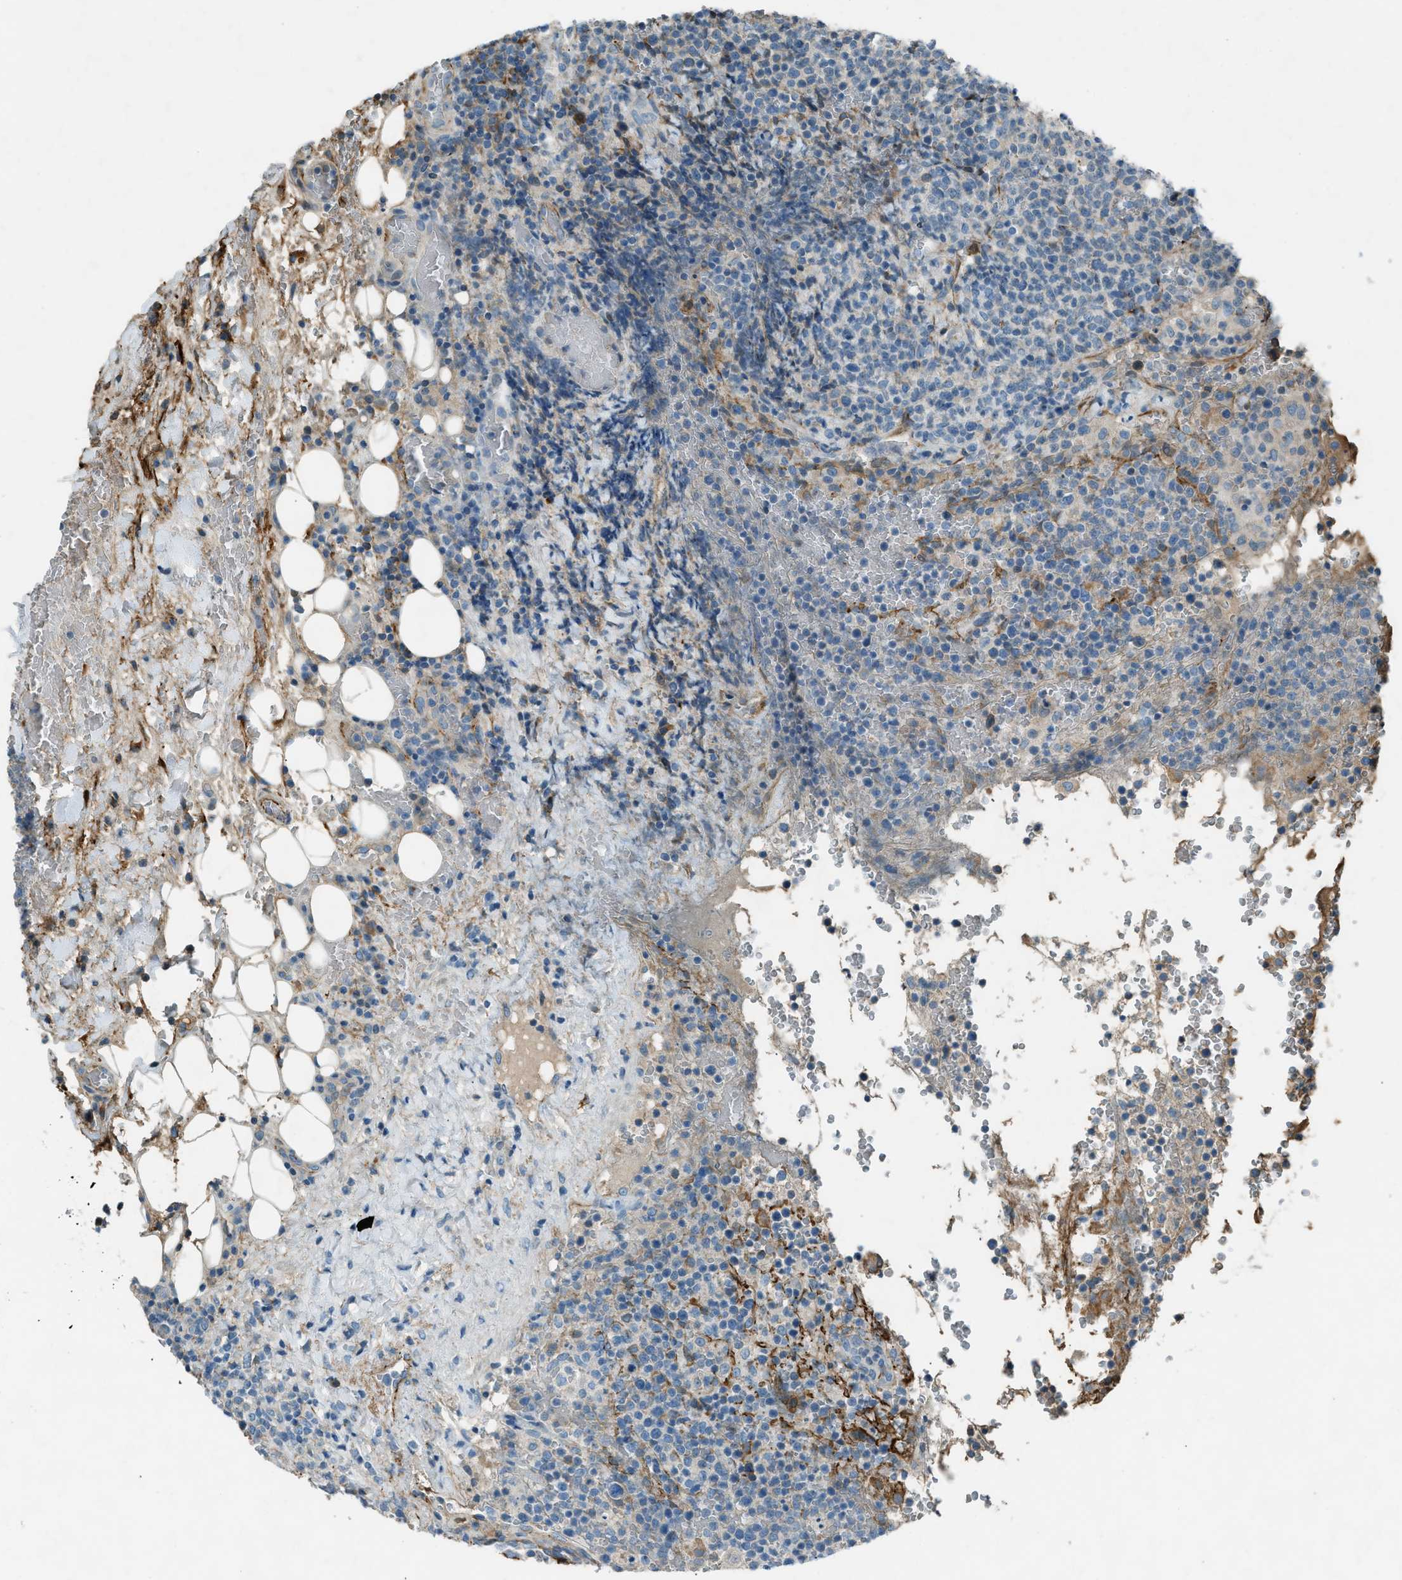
{"staining": {"intensity": "negative", "quantity": "none", "location": "none"}, "tissue": "lymphoma", "cell_type": "Tumor cells", "image_type": "cancer", "snomed": [{"axis": "morphology", "description": "Malignant lymphoma, non-Hodgkin's type, High grade"}, {"axis": "topography", "description": "Lymph node"}], "caption": "High-grade malignant lymphoma, non-Hodgkin's type was stained to show a protein in brown. There is no significant positivity in tumor cells.", "gene": "FBLN2", "patient": {"sex": "male", "age": 61}}